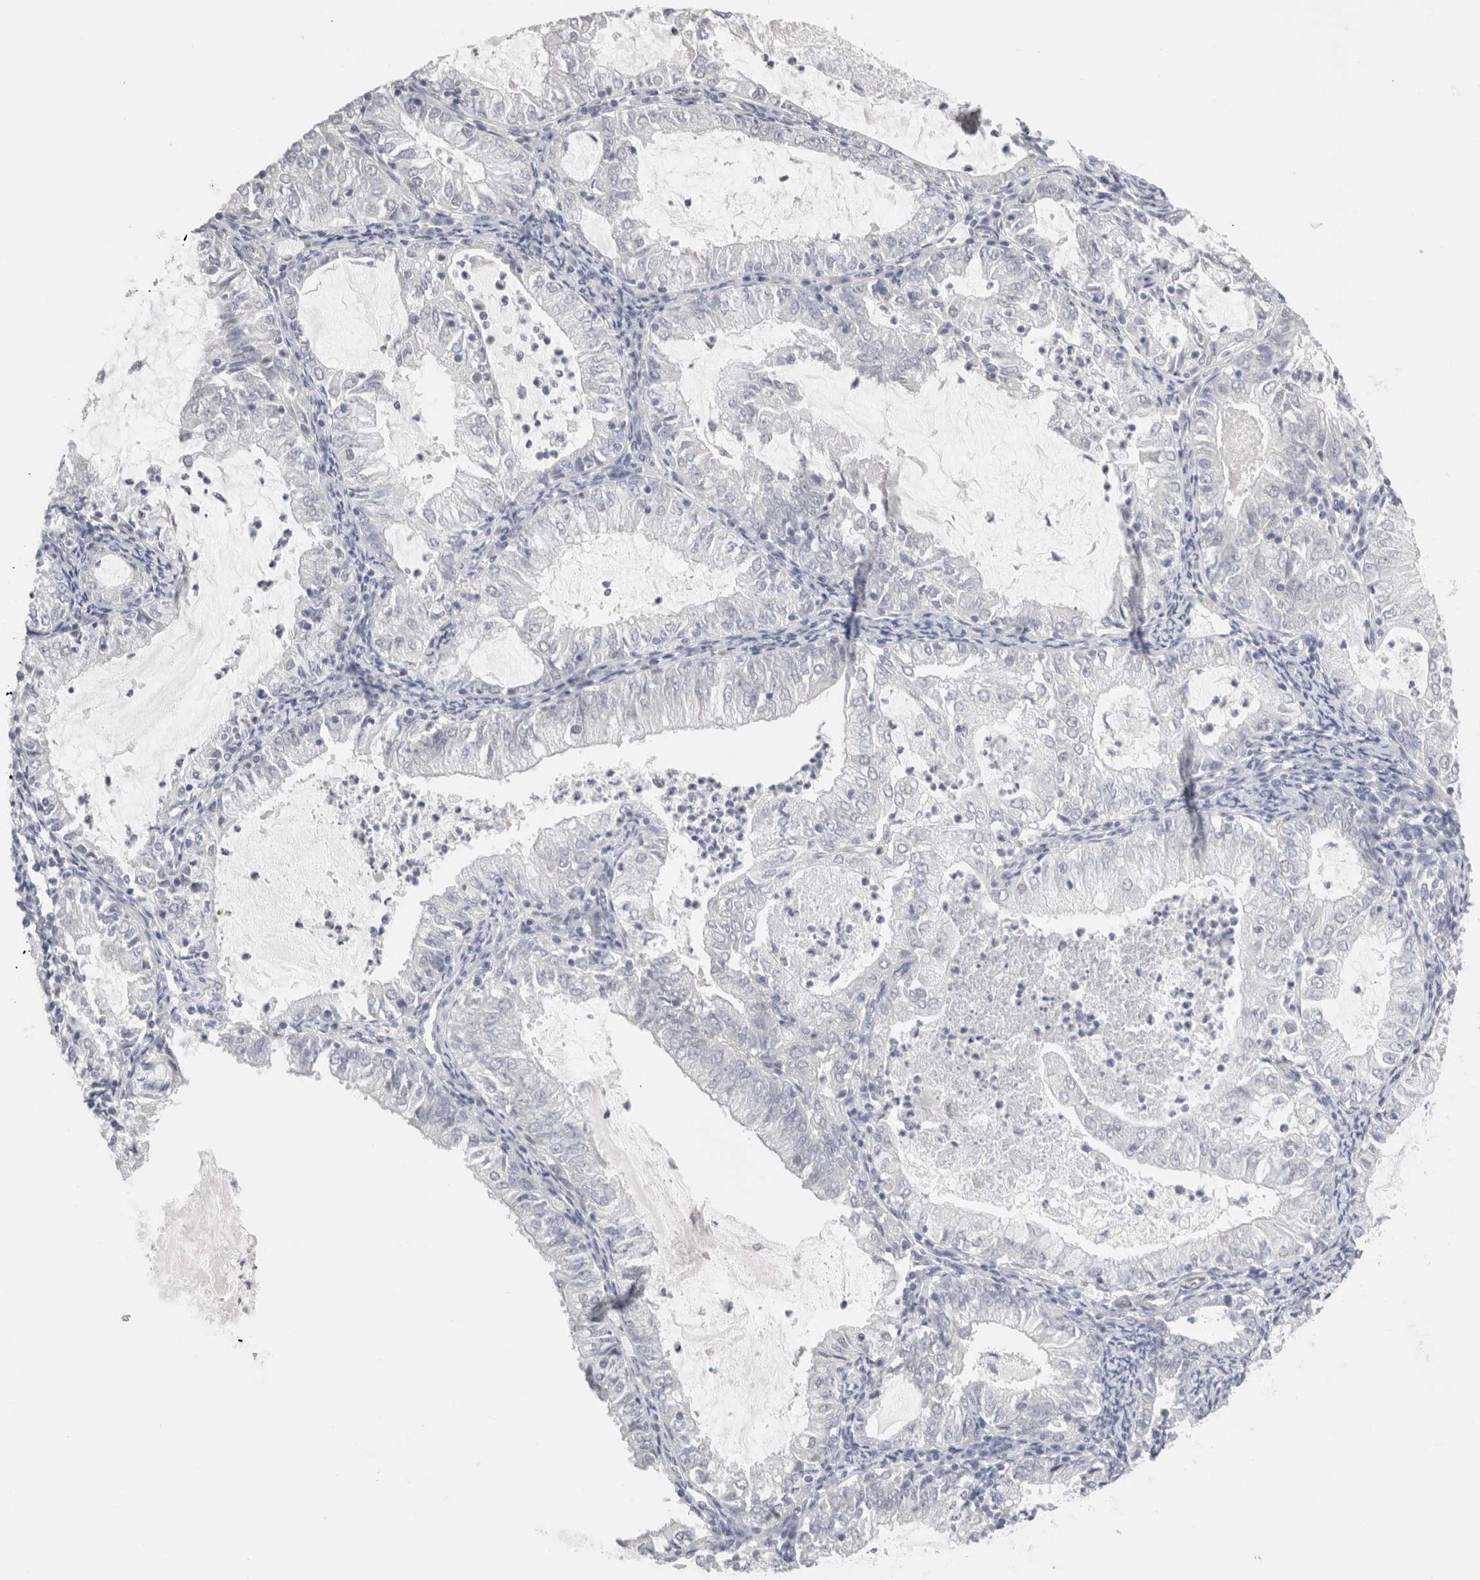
{"staining": {"intensity": "negative", "quantity": "none", "location": "none"}, "tissue": "endometrial cancer", "cell_type": "Tumor cells", "image_type": "cancer", "snomed": [{"axis": "morphology", "description": "Adenocarcinoma, NOS"}, {"axis": "topography", "description": "Endometrium"}], "caption": "Photomicrograph shows no significant protein positivity in tumor cells of endometrial adenocarcinoma.", "gene": "FBLIM1", "patient": {"sex": "female", "age": 57}}